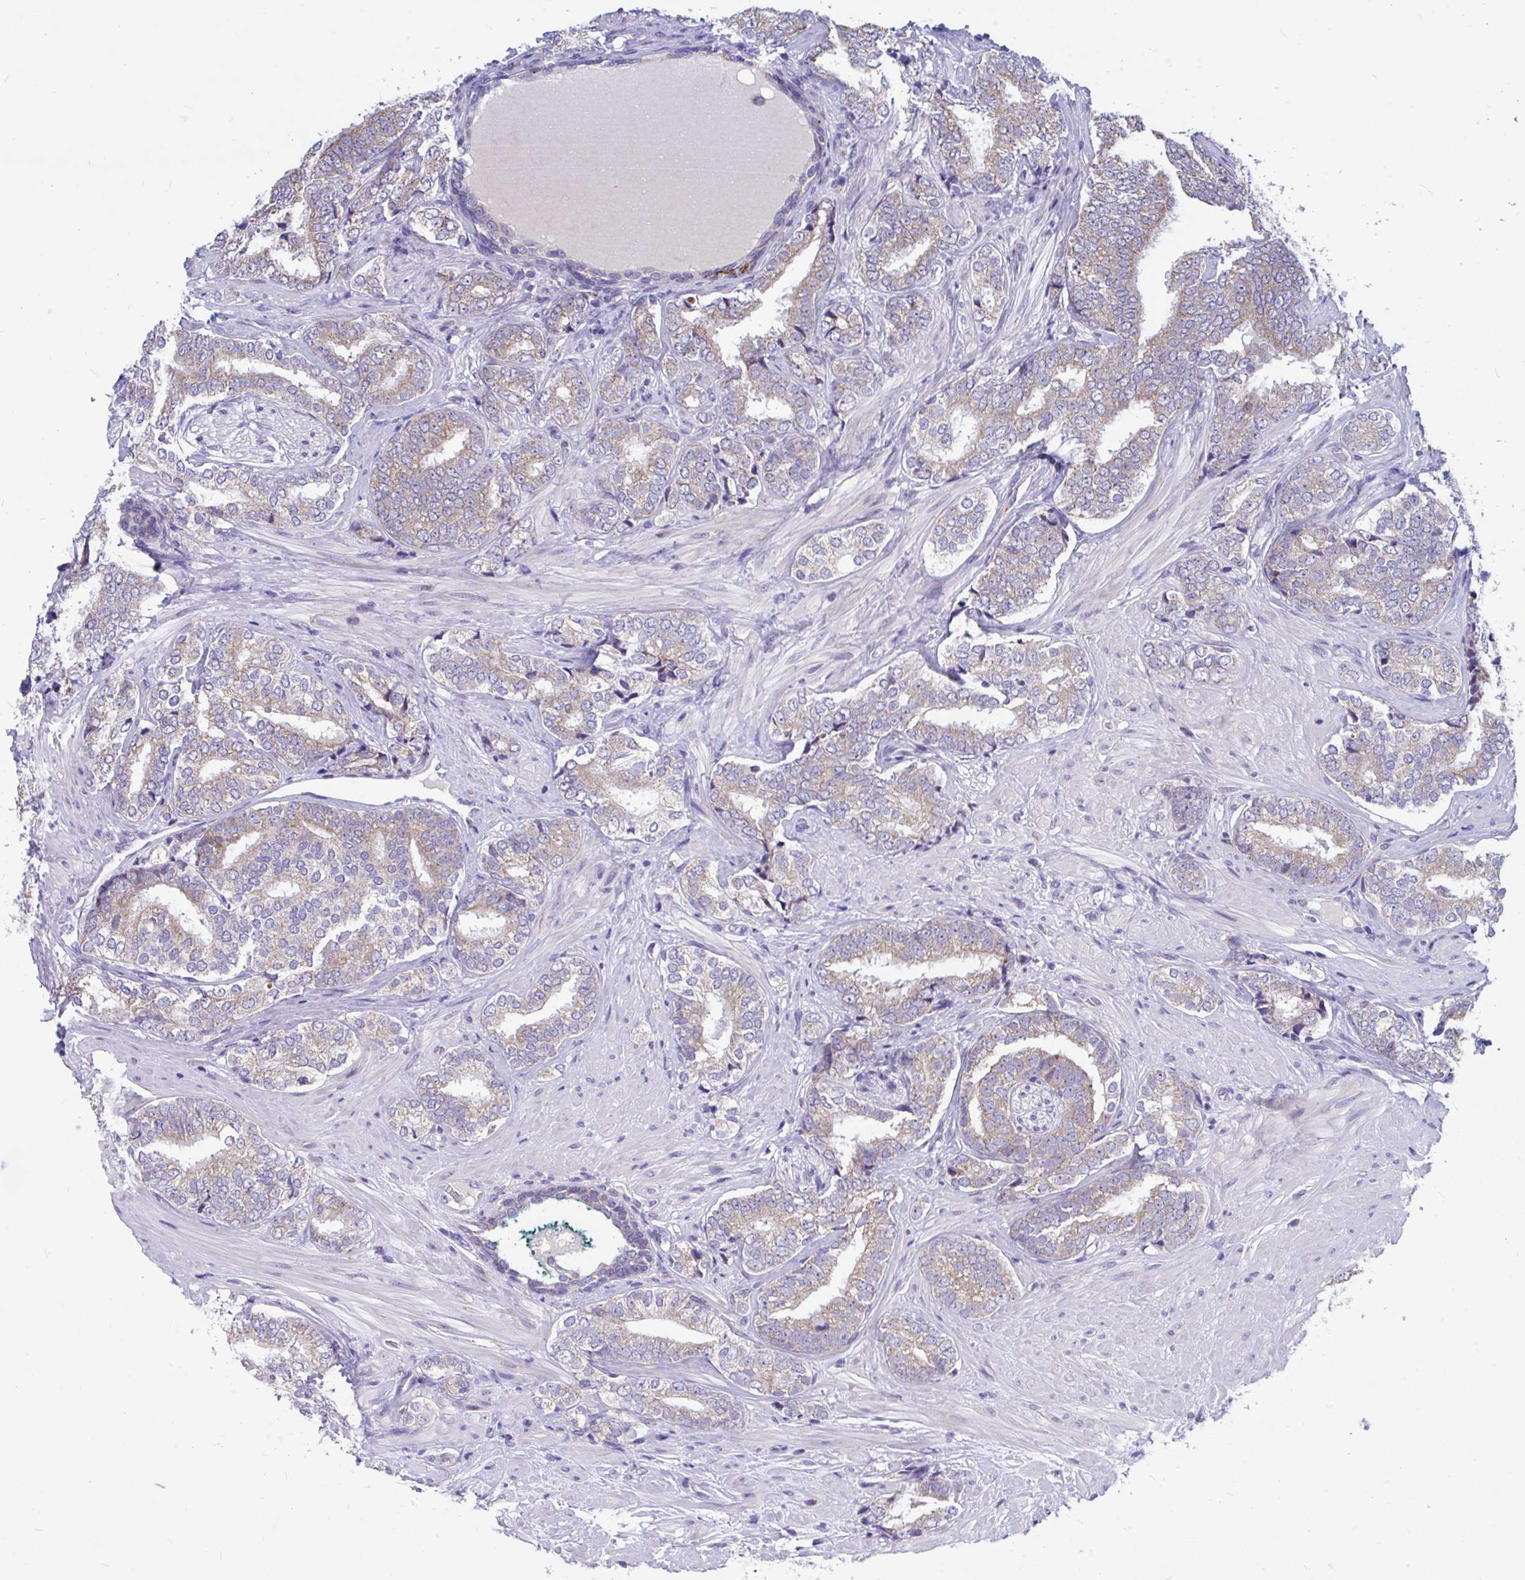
{"staining": {"intensity": "weak", "quantity": ">75%", "location": "cytoplasmic/membranous"}, "tissue": "prostate cancer", "cell_type": "Tumor cells", "image_type": "cancer", "snomed": [{"axis": "morphology", "description": "Adenocarcinoma, High grade"}, {"axis": "topography", "description": "Prostate"}], "caption": "Human prostate high-grade adenocarcinoma stained with a brown dye shows weak cytoplasmic/membranous positive positivity in approximately >75% of tumor cells.", "gene": "OR13A1", "patient": {"sex": "male", "age": 72}}